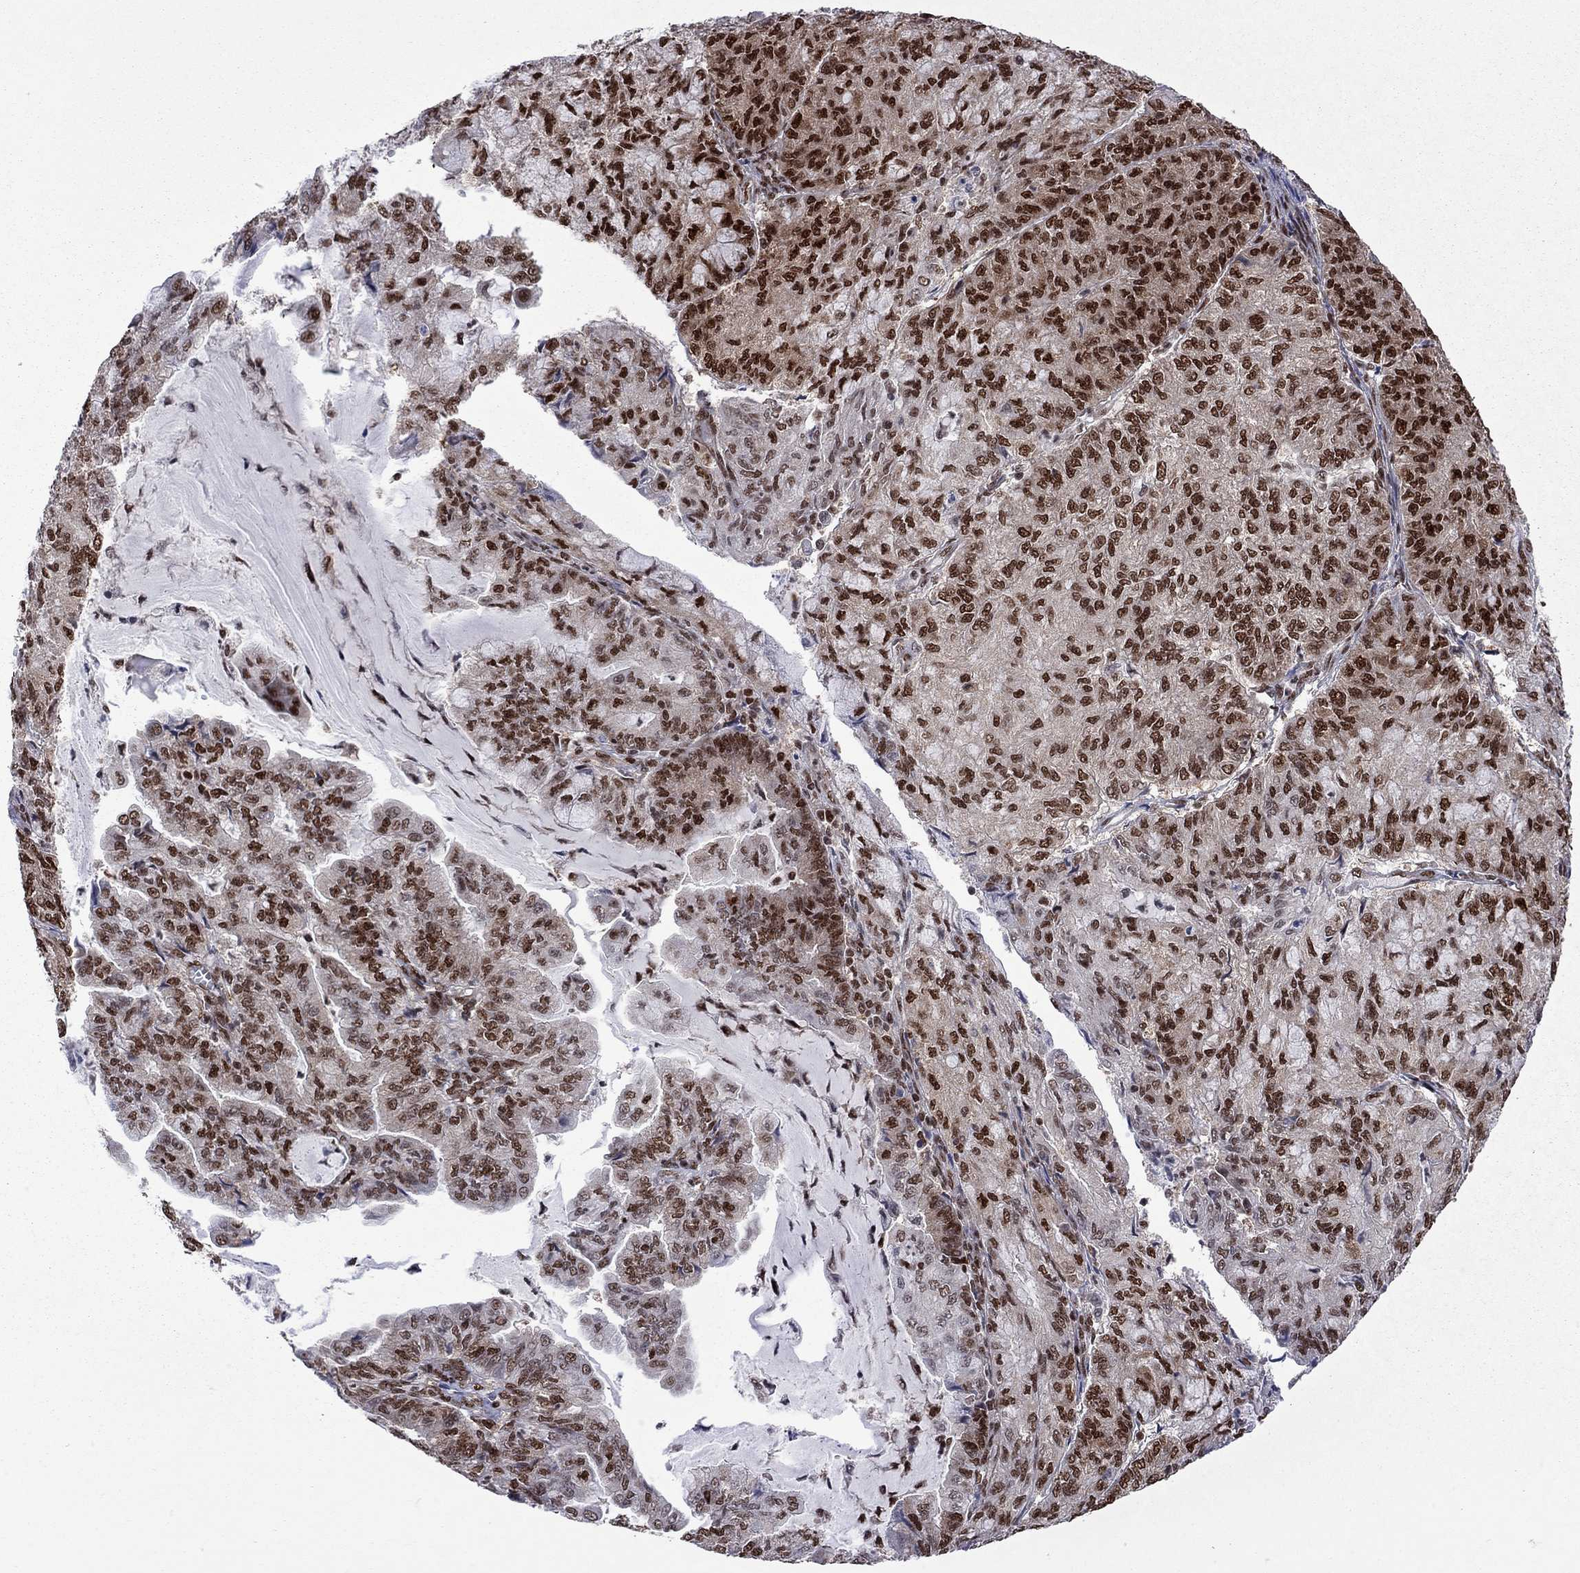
{"staining": {"intensity": "strong", "quantity": ">75%", "location": "nuclear"}, "tissue": "endometrial cancer", "cell_type": "Tumor cells", "image_type": "cancer", "snomed": [{"axis": "morphology", "description": "Adenocarcinoma, NOS"}, {"axis": "topography", "description": "Endometrium"}], "caption": "Endometrial cancer (adenocarcinoma) stained for a protein (brown) shows strong nuclear positive staining in approximately >75% of tumor cells.", "gene": "MED25", "patient": {"sex": "female", "age": 82}}